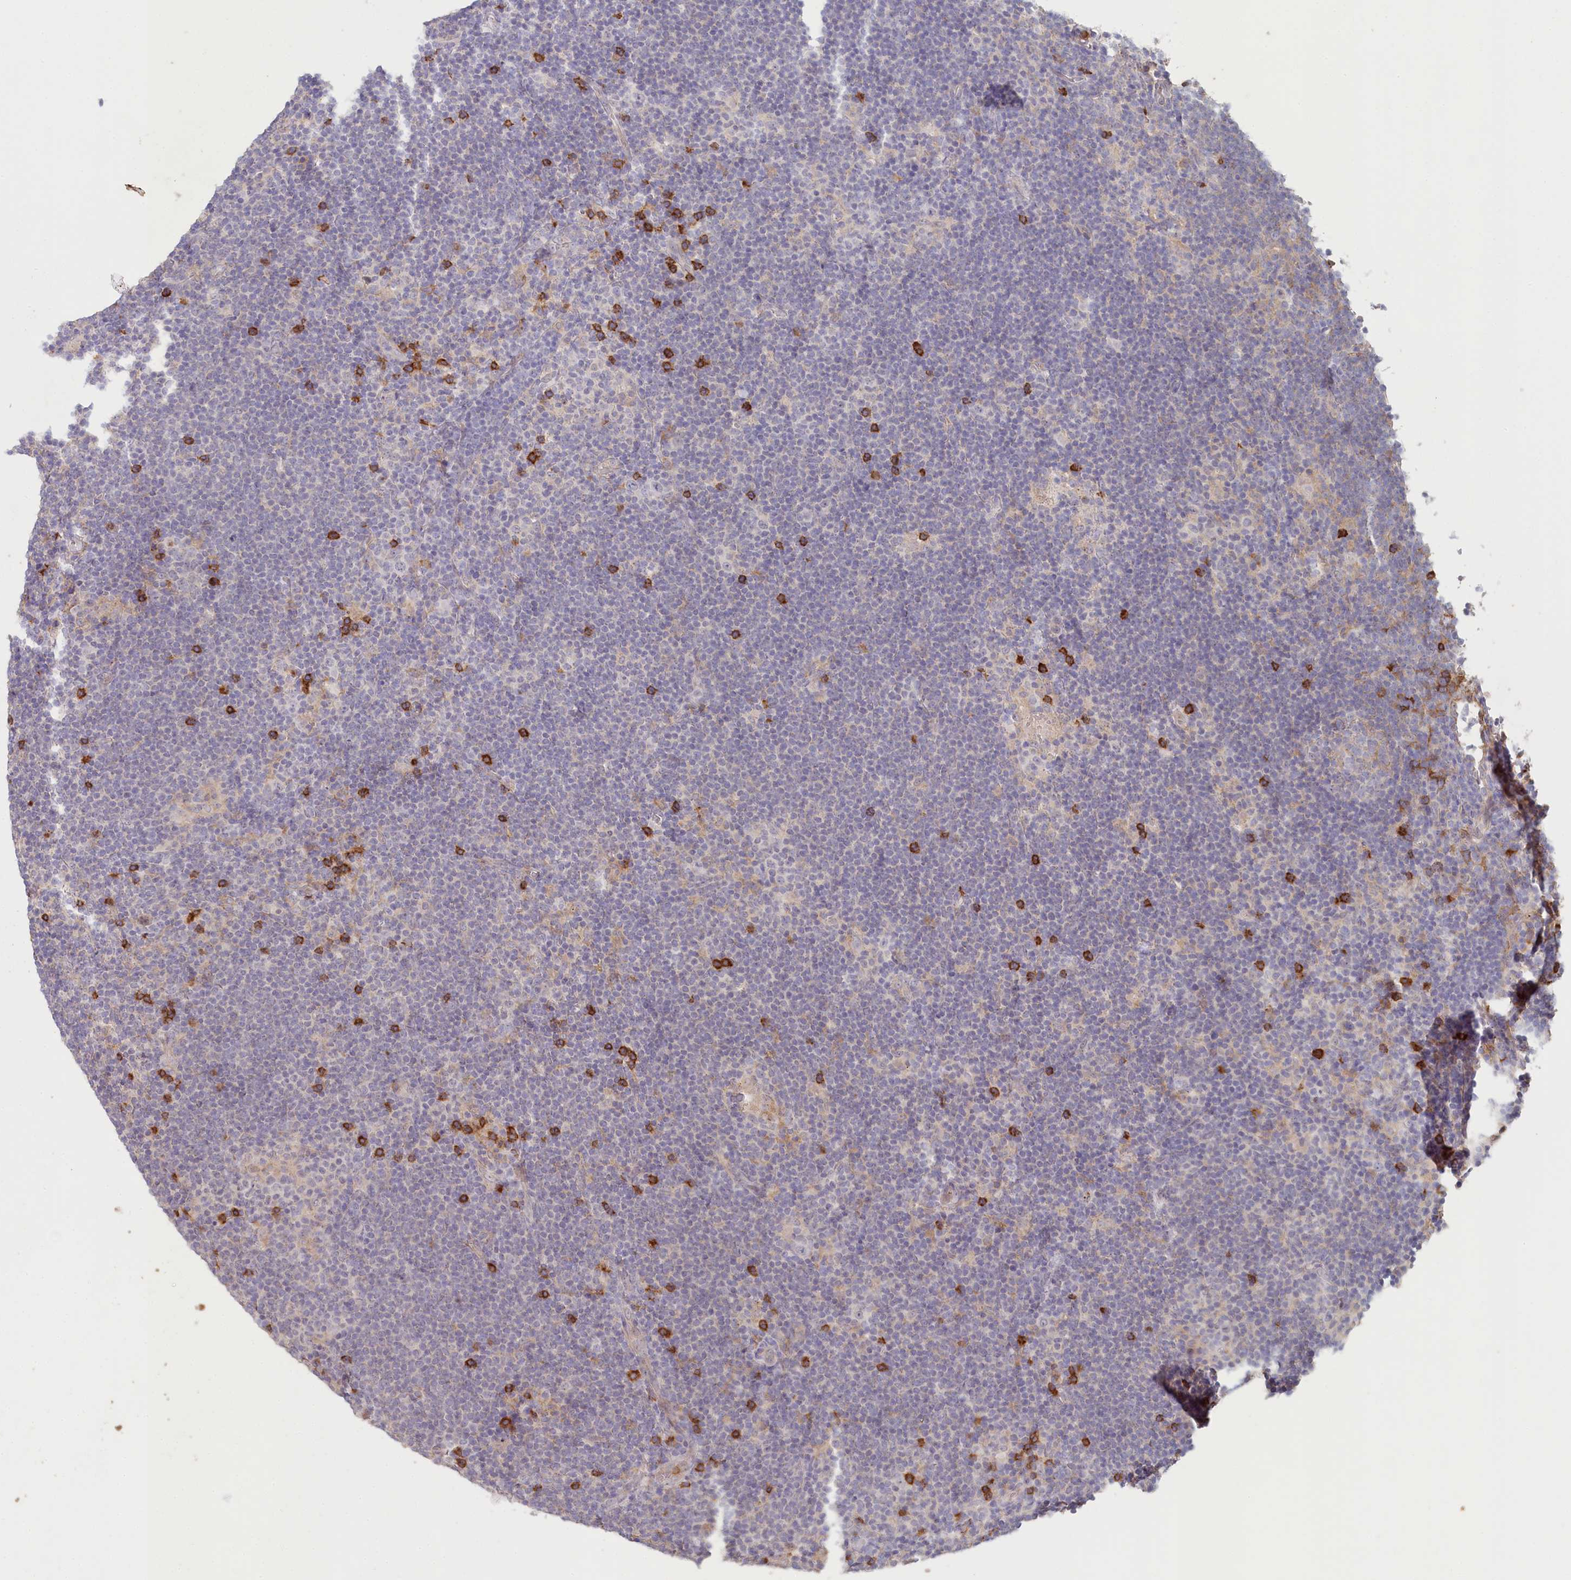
{"staining": {"intensity": "negative", "quantity": "none", "location": "none"}, "tissue": "lymphoma", "cell_type": "Tumor cells", "image_type": "cancer", "snomed": [{"axis": "morphology", "description": "Hodgkin's disease, NOS"}, {"axis": "topography", "description": "Lymph node"}], "caption": "High power microscopy histopathology image of an immunohistochemistry micrograph of Hodgkin's disease, revealing no significant positivity in tumor cells. (Immunohistochemistry, brightfield microscopy, high magnification).", "gene": "ALDH3B1", "patient": {"sex": "female", "age": 57}}